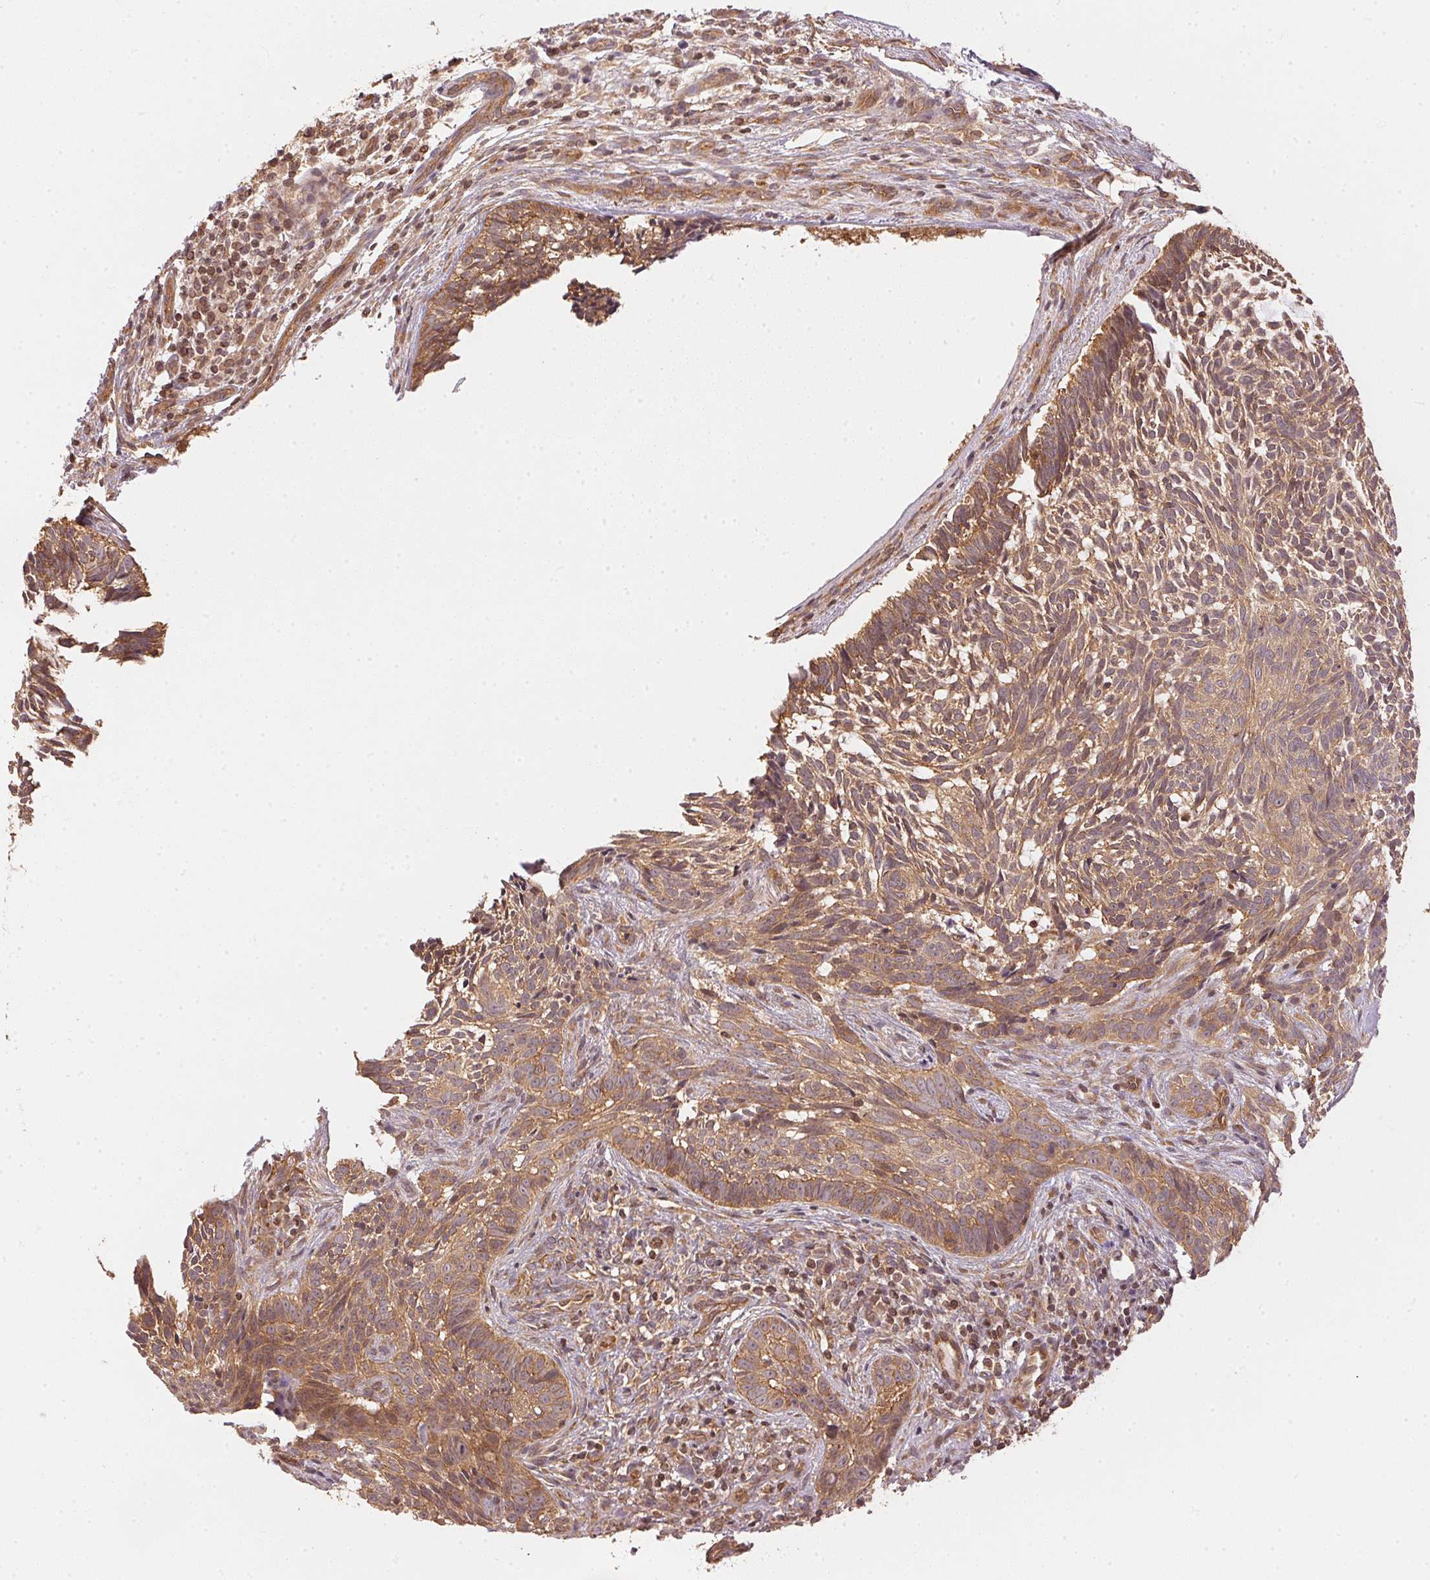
{"staining": {"intensity": "moderate", "quantity": ">75%", "location": "cytoplasmic/membranous"}, "tissue": "skin cancer", "cell_type": "Tumor cells", "image_type": "cancer", "snomed": [{"axis": "morphology", "description": "Basal cell carcinoma"}, {"axis": "topography", "description": "Skin"}], "caption": "DAB (3,3'-diaminobenzidine) immunohistochemical staining of skin basal cell carcinoma reveals moderate cytoplasmic/membranous protein positivity in approximately >75% of tumor cells.", "gene": "STRN4", "patient": {"sex": "male", "age": 65}}